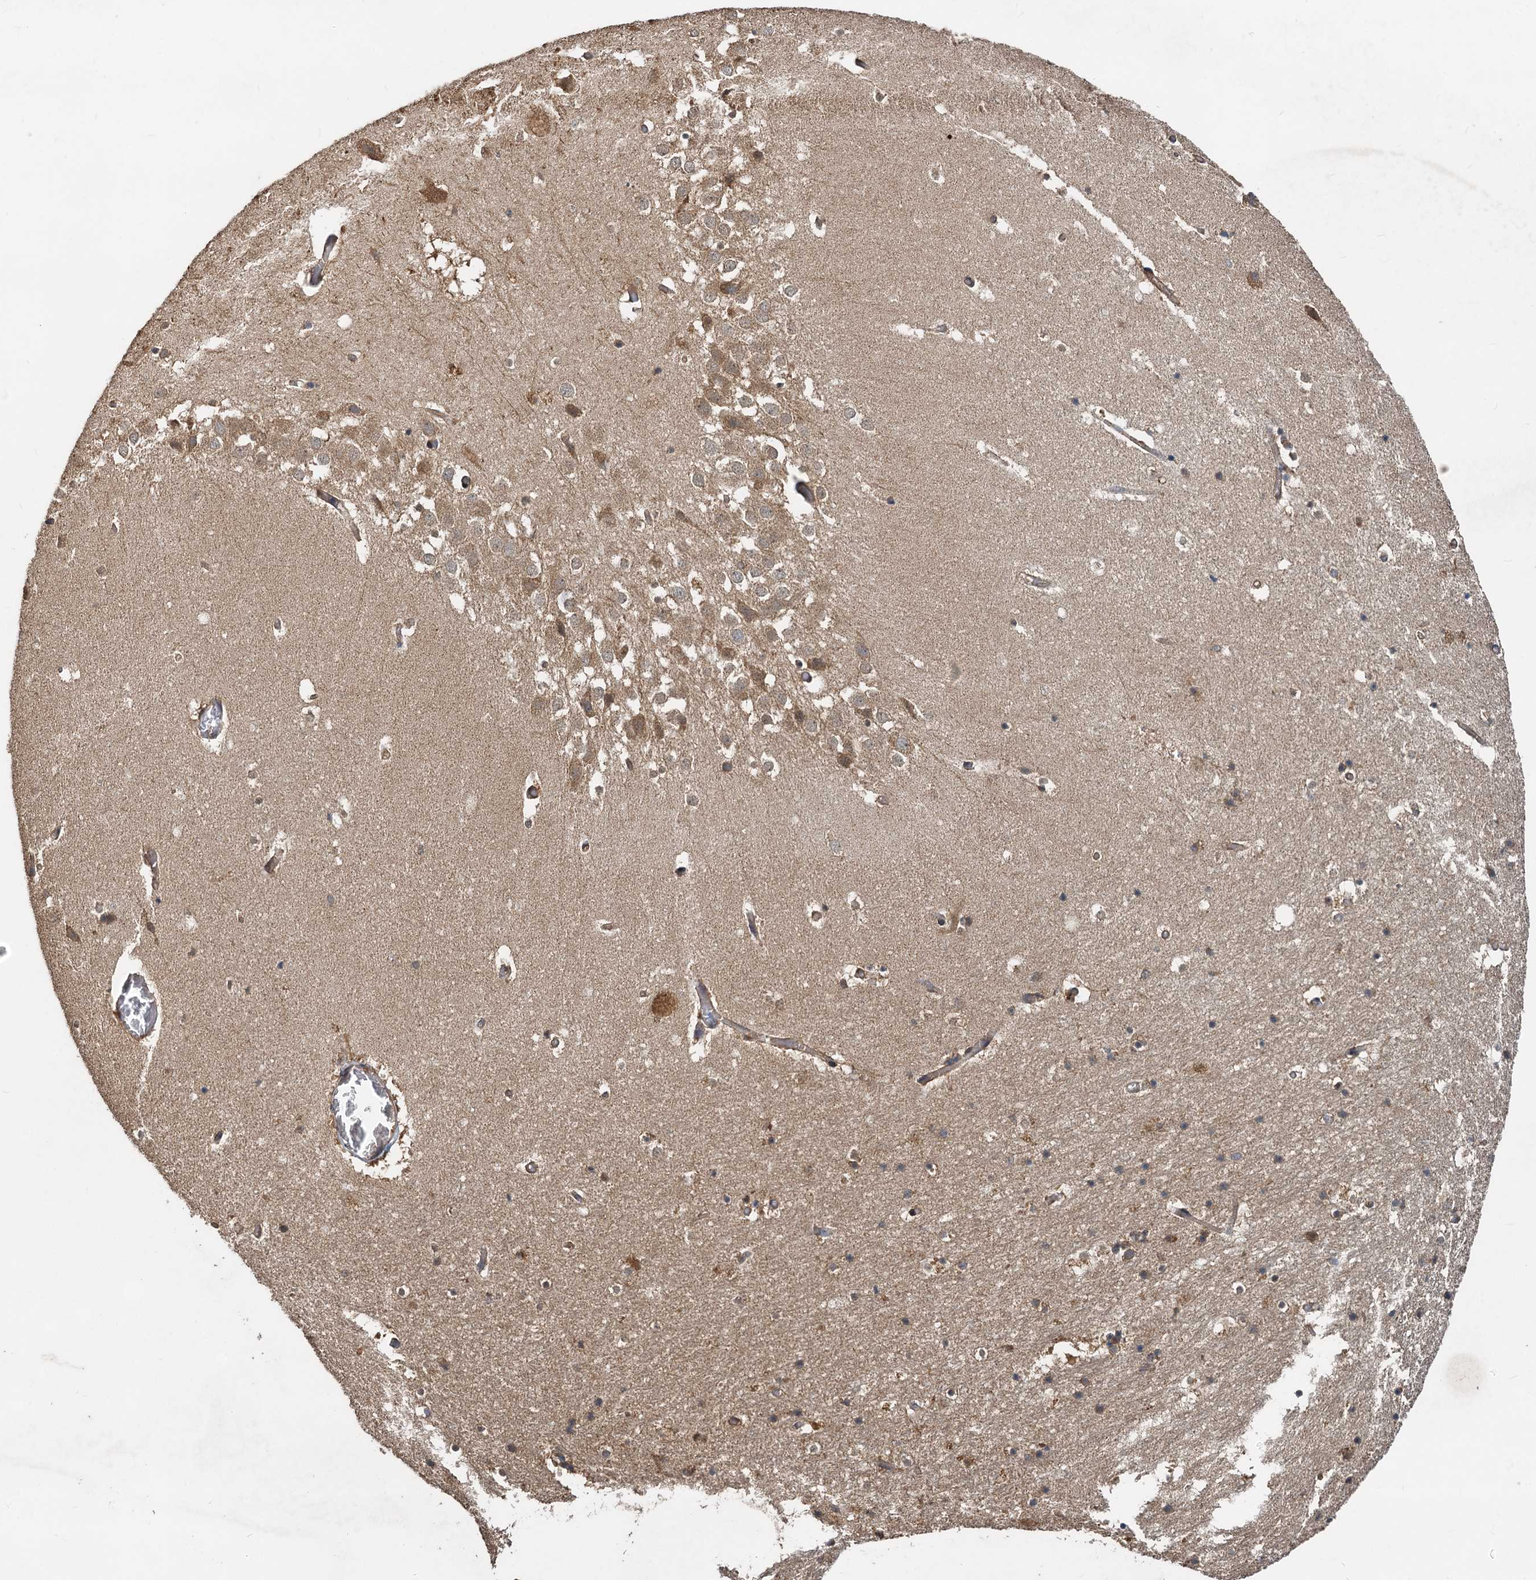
{"staining": {"intensity": "moderate", "quantity": "<25%", "location": "cytoplasmic/membranous"}, "tissue": "hippocampus", "cell_type": "Glial cells", "image_type": "normal", "snomed": [{"axis": "morphology", "description": "Normal tissue, NOS"}, {"axis": "topography", "description": "Hippocampus"}], "caption": "DAB (3,3'-diaminobenzidine) immunohistochemical staining of benign human hippocampus shows moderate cytoplasmic/membranous protein expression in about <25% of glial cells.", "gene": "HYI", "patient": {"sex": "female", "age": 52}}